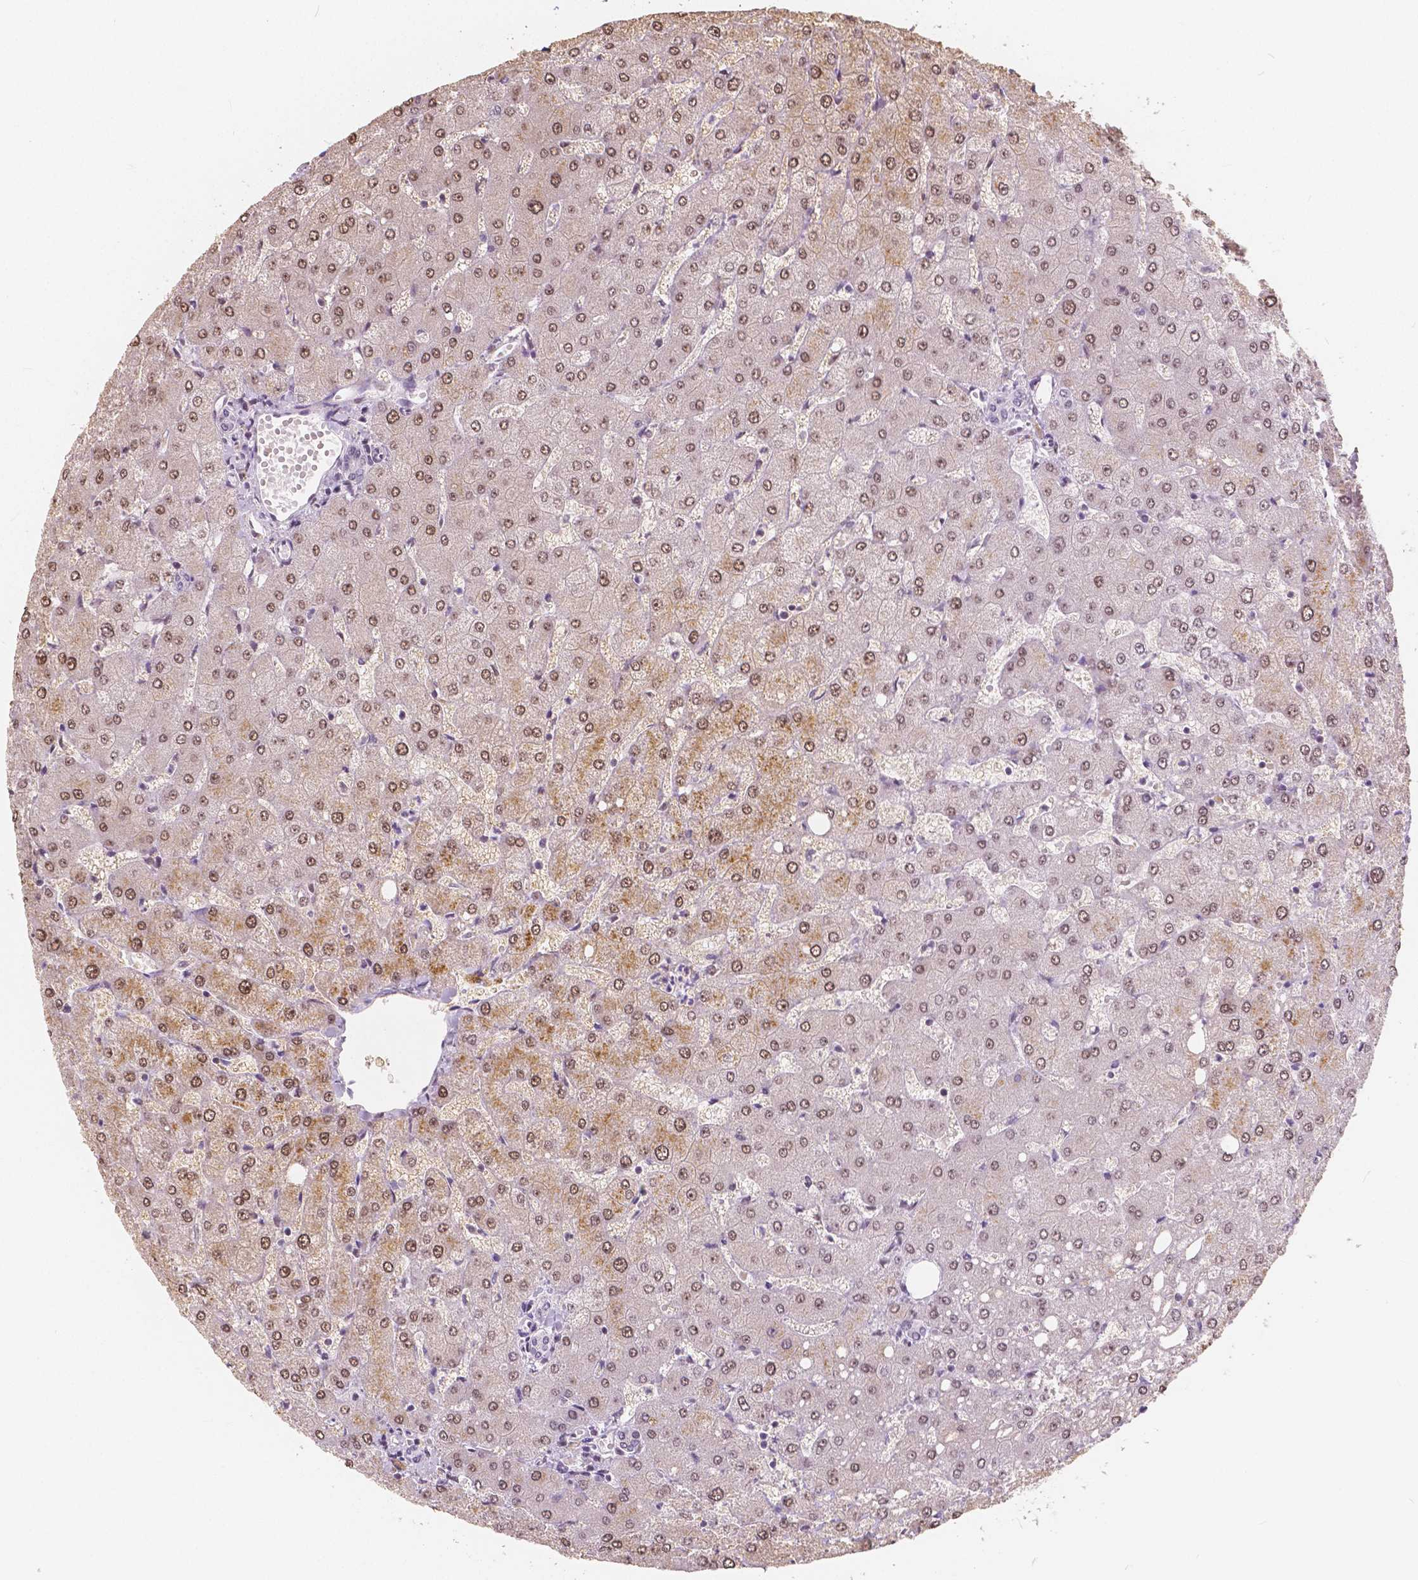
{"staining": {"intensity": "negative", "quantity": "none", "location": "none"}, "tissue": "liver", "cell_type": "Cholangiocytes", "image_type": "normal", "snomed": [{"axis": "morphology", "description": "Normal tissue, NOS"}, {"axis": "topography", "description": "Liver"}], "caption": "The immunohistochemistry (IHC) micrograph has no significant positivity in cholangiocytes of liver.", "gene": "NOLC1", "patient": {"sex": "female", "age": 54}}